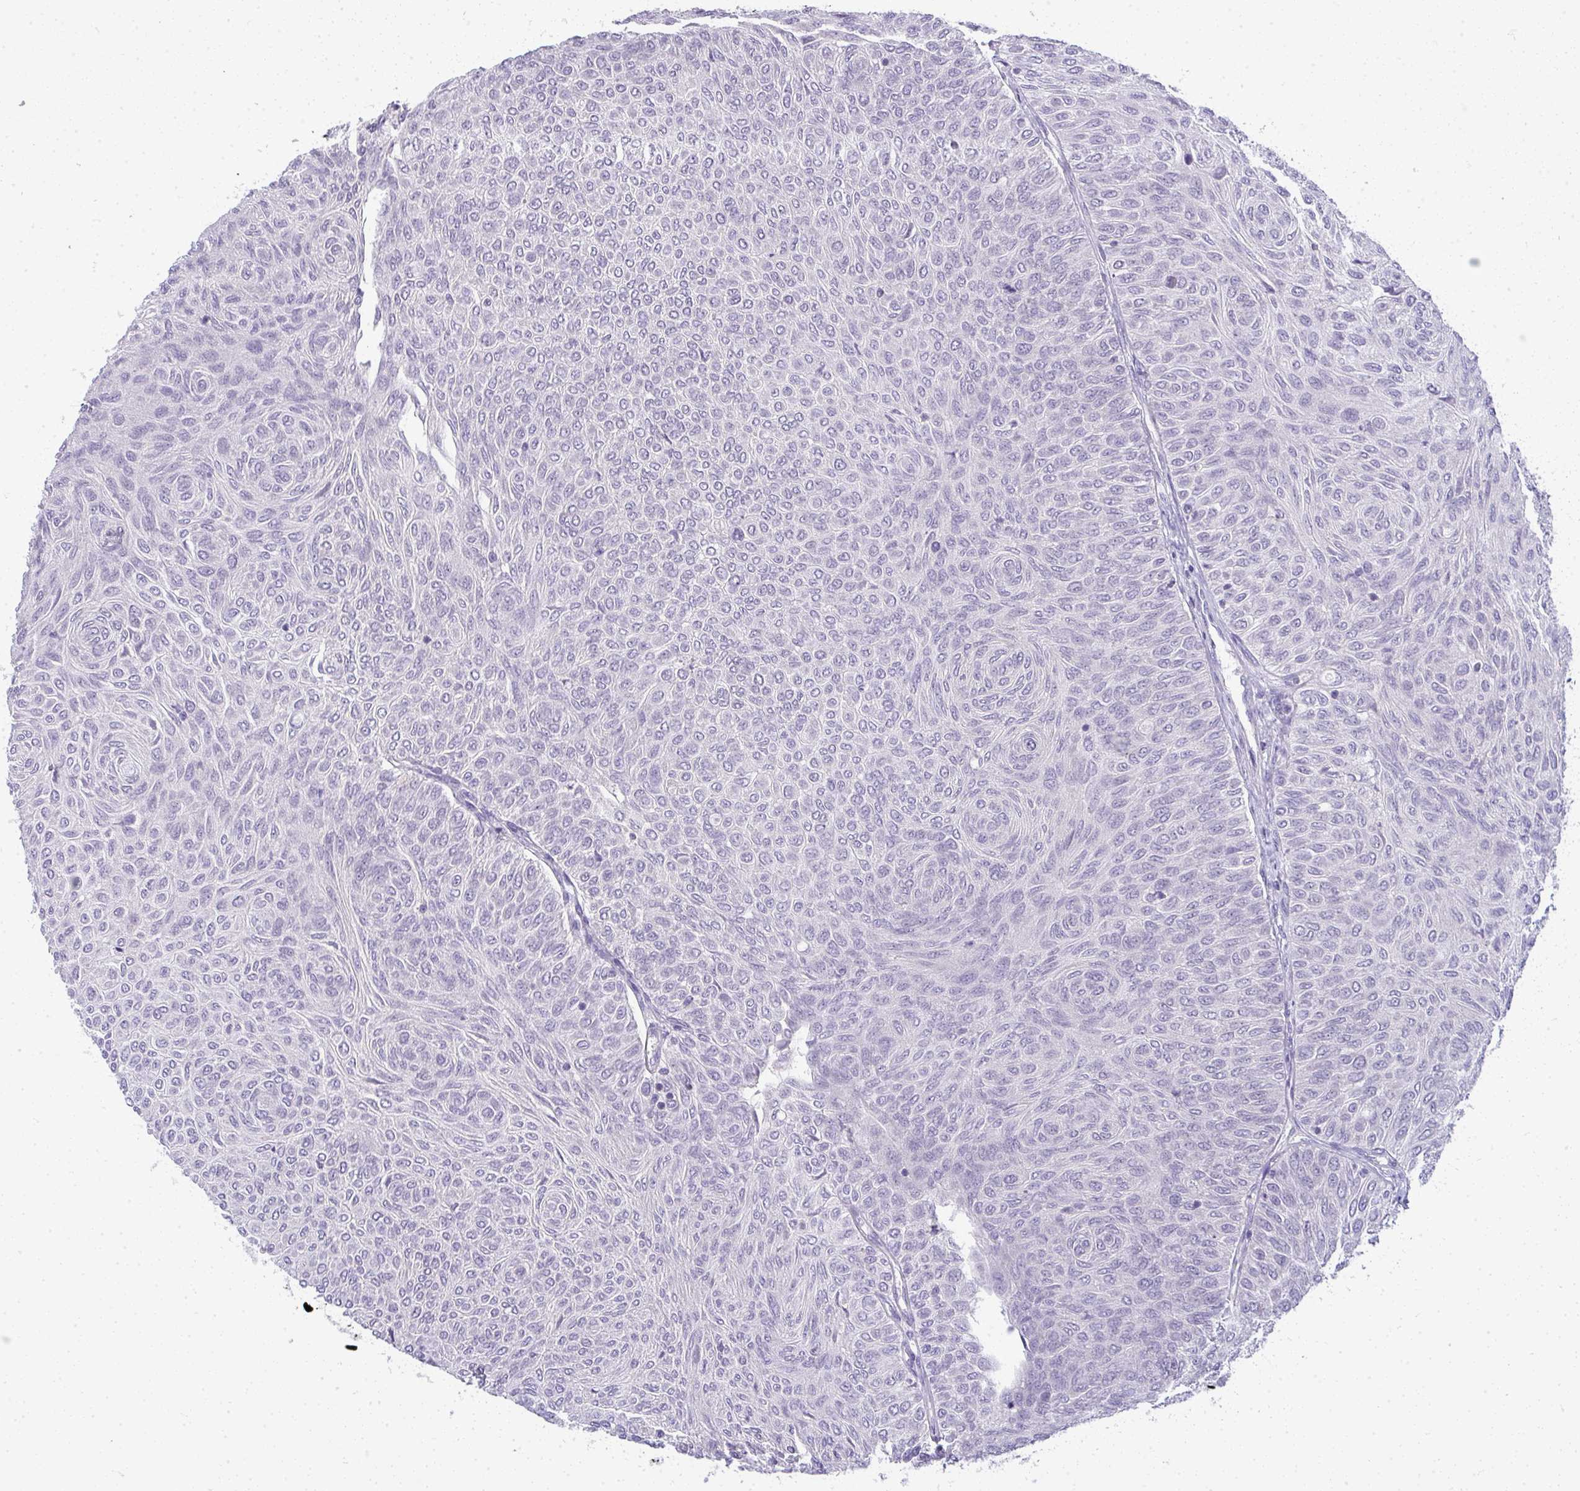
{"staining": {"intensity": "negative", "quantity": "none", "location": "none"}, "tissue": "urothelial cancer", "cell_type": "Tumor cells", "image_type": "cancer", "snomed": [{"axis": "morphology", "description": "Urothelial carcinoma, Low grade"}, {"axis": "topography", "description": "Urinary bladder"}], "caption": "Human urothelial carcinoma (low-grade) stained for a protein using immunohistochemistry demonstrates no expression in tumor cells.", "gene": "TMEM82", "patient": {"sex": "male", "age": 78}}